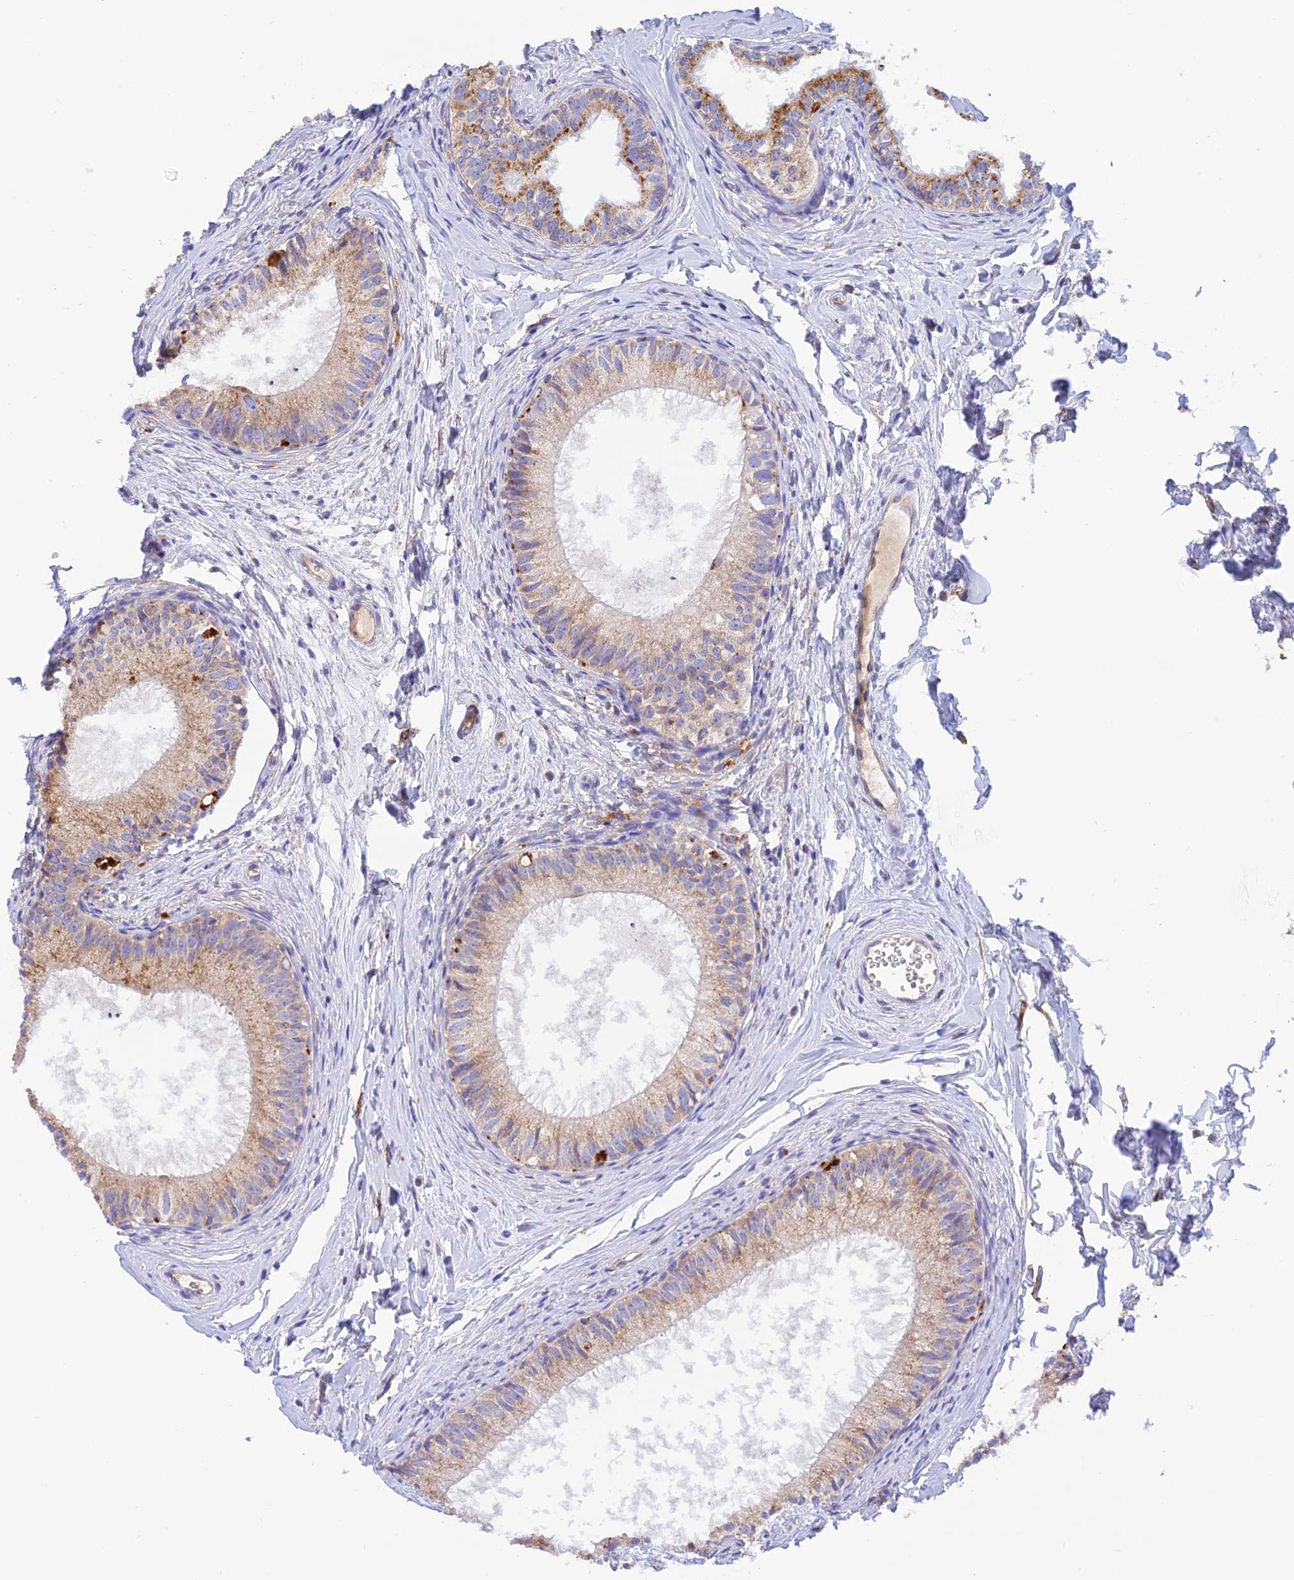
{"staining": {"intensity": "moderate", "quantity": "25%-75%", "location": "cytoplasmic/membranous"}, "tissue": "epididymis", "cell_type": "Glandular cells", "image_type": "normal", "snomed": [{"axis": "morphology", "description": "Normal tissue, NOS"}, {"axis": "topography", "description": "Epididymis"}], "caption": "IHC micrograph of benign human epididymis stained for a protein (brown), which reveals medium levels of moderate cytoplasmic/membranous staining in about 25%-75% of glandular cells.", "gene": "ENSG00000255439", "patient": {"sex": "male", "age": 34}}